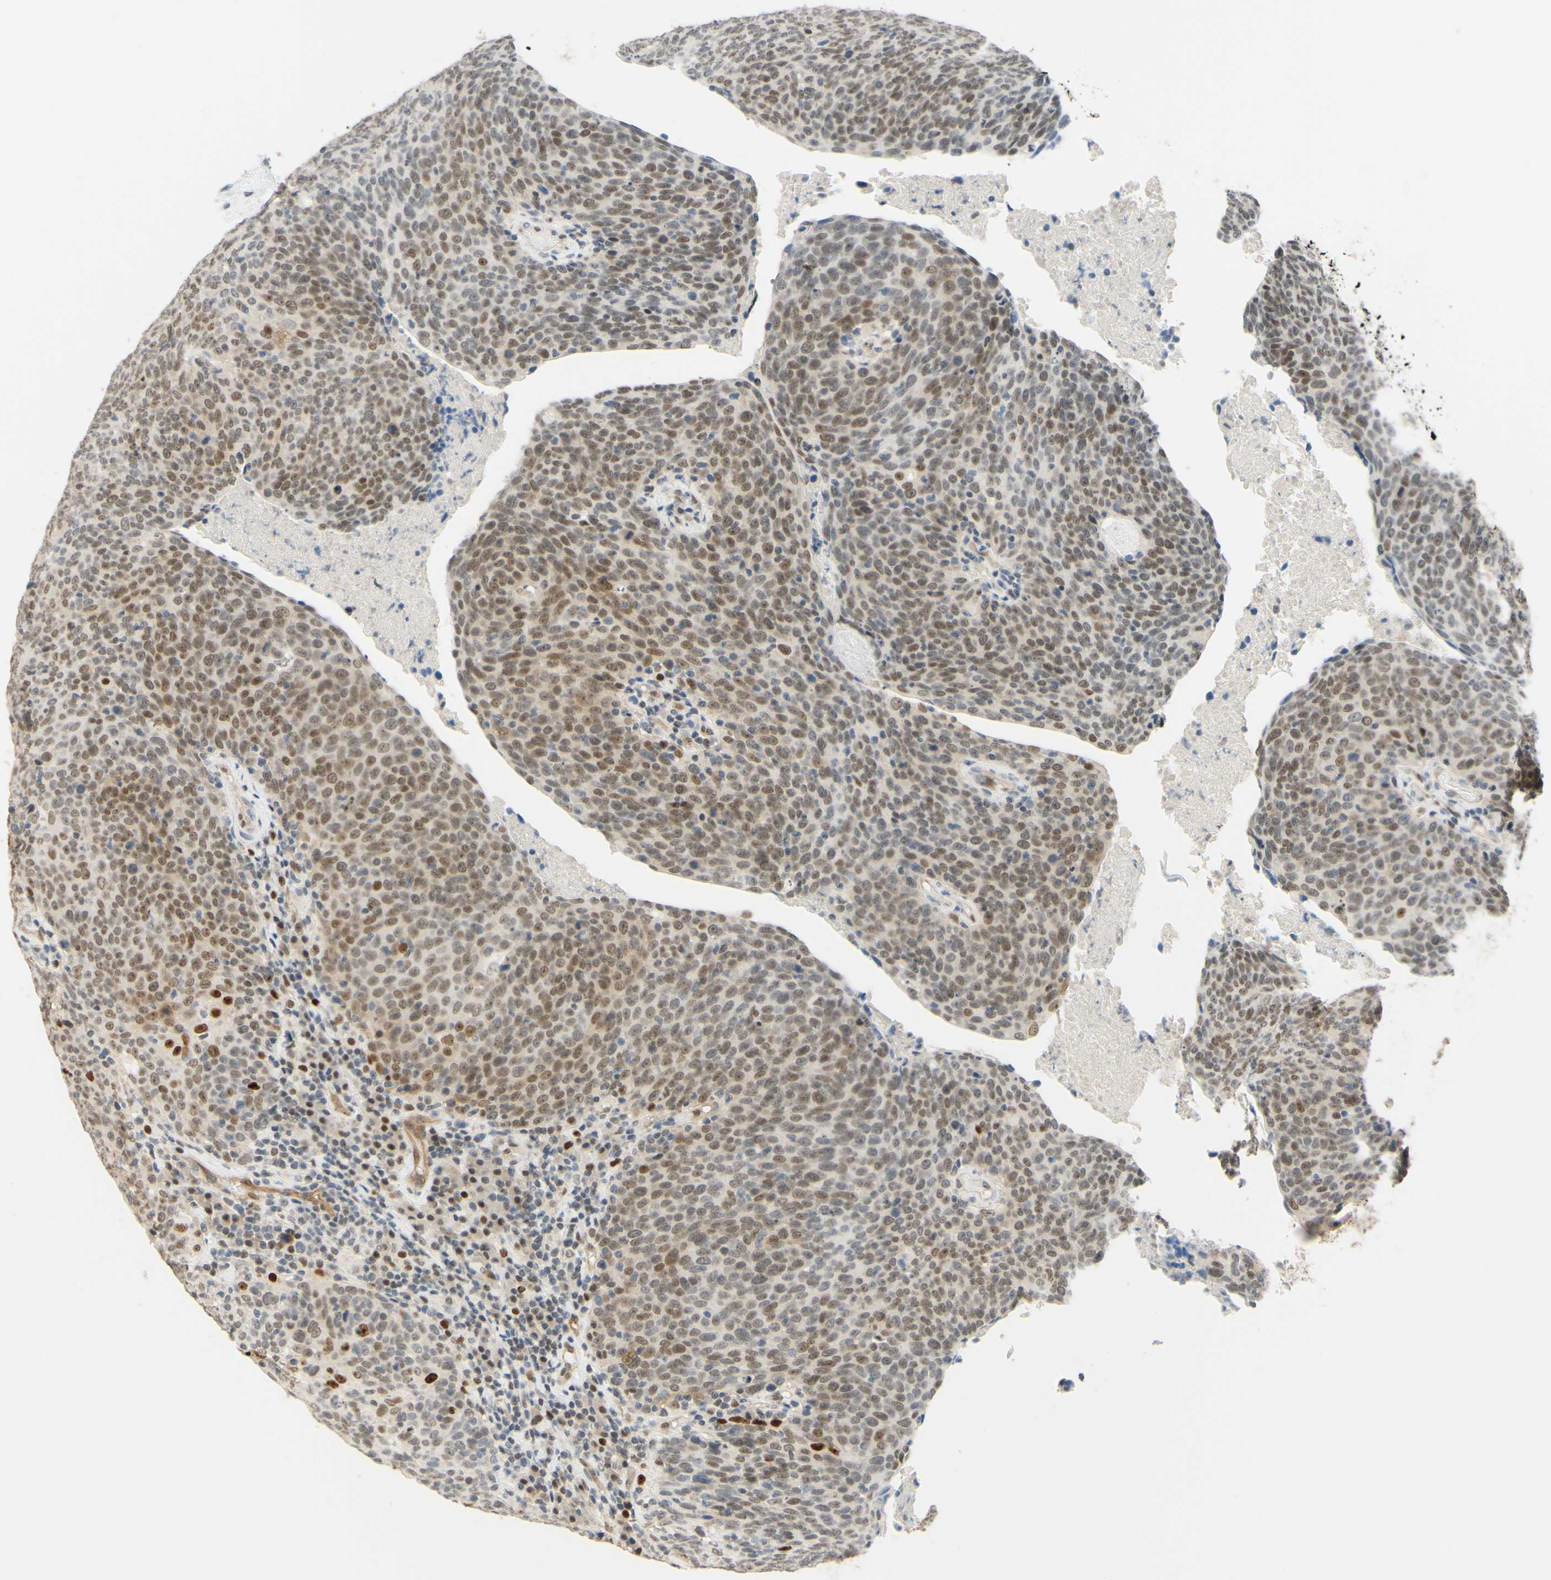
{"staining": {"intensity": "moderate", "quantity": ">75%", "location": "nuclear"}, "tissue": "head and neck cancer", "cell_type": "Tumor cells", "image_type": "cancer", "snomed": [{"axis": "morphology", "description": "Squamous cell carcinoma, NOS"}, {"axis": "morphology", "description": "Squamous cell carcinoma, metastatic, NOS"}, {"axis": "topography", "description": "Lymph node"}, {"axis": "topography", "description": "Head-Neck"}], "caption": "Immunohistochemistry photomicrograph of neoplastic tissue: metastatic squamous cell carcinoma (head and neck) stained using IHC exhibits medium levels of moderate protein expression localized specifically in the nuclear of tumor cells, appearing as a nuclear brown color.", "gene": "POLB", "patient": {"sex": "male", "age": 62}}